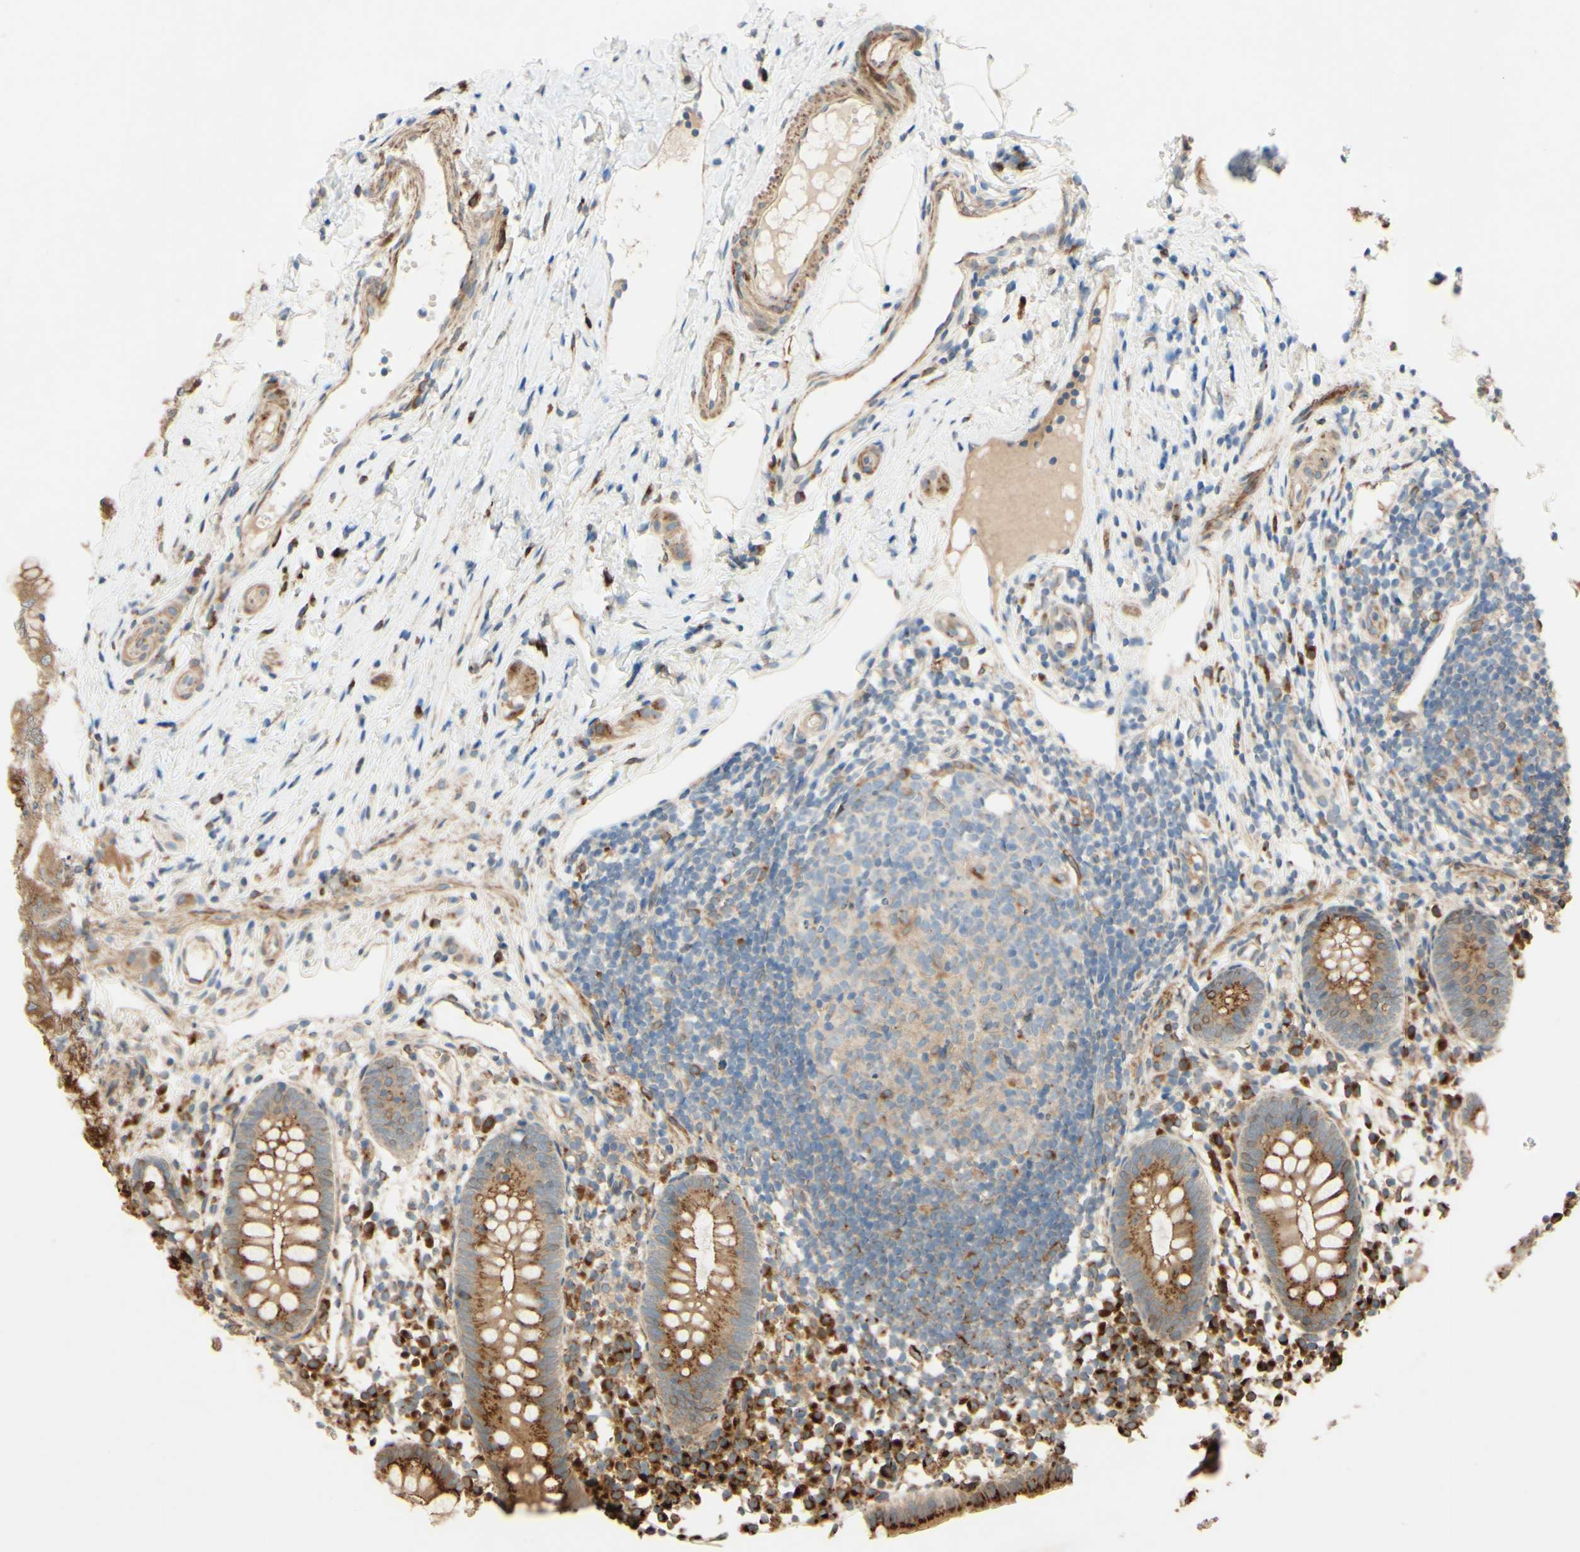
{"staining": {"intensity": "strong", "quantity": "25%-75%", "location": "cytoplasmic/membranous"}, "tissue": "appendix", "cell_type": "Glandular cells", "image_type": "normal", "snomed": [{"axis": "morphology", "description": "Normal tissue, NOS"}, {"axis": "topography", "description": "Appendix"}], "caption": "The micrograph exhibits staining of benign appendix, revealing strong cytoplasmic/membranous protein positivity (brown color) within glandular cells.", "gene": "PTPRU", "patient": {"sex": "female", "age": 20}}